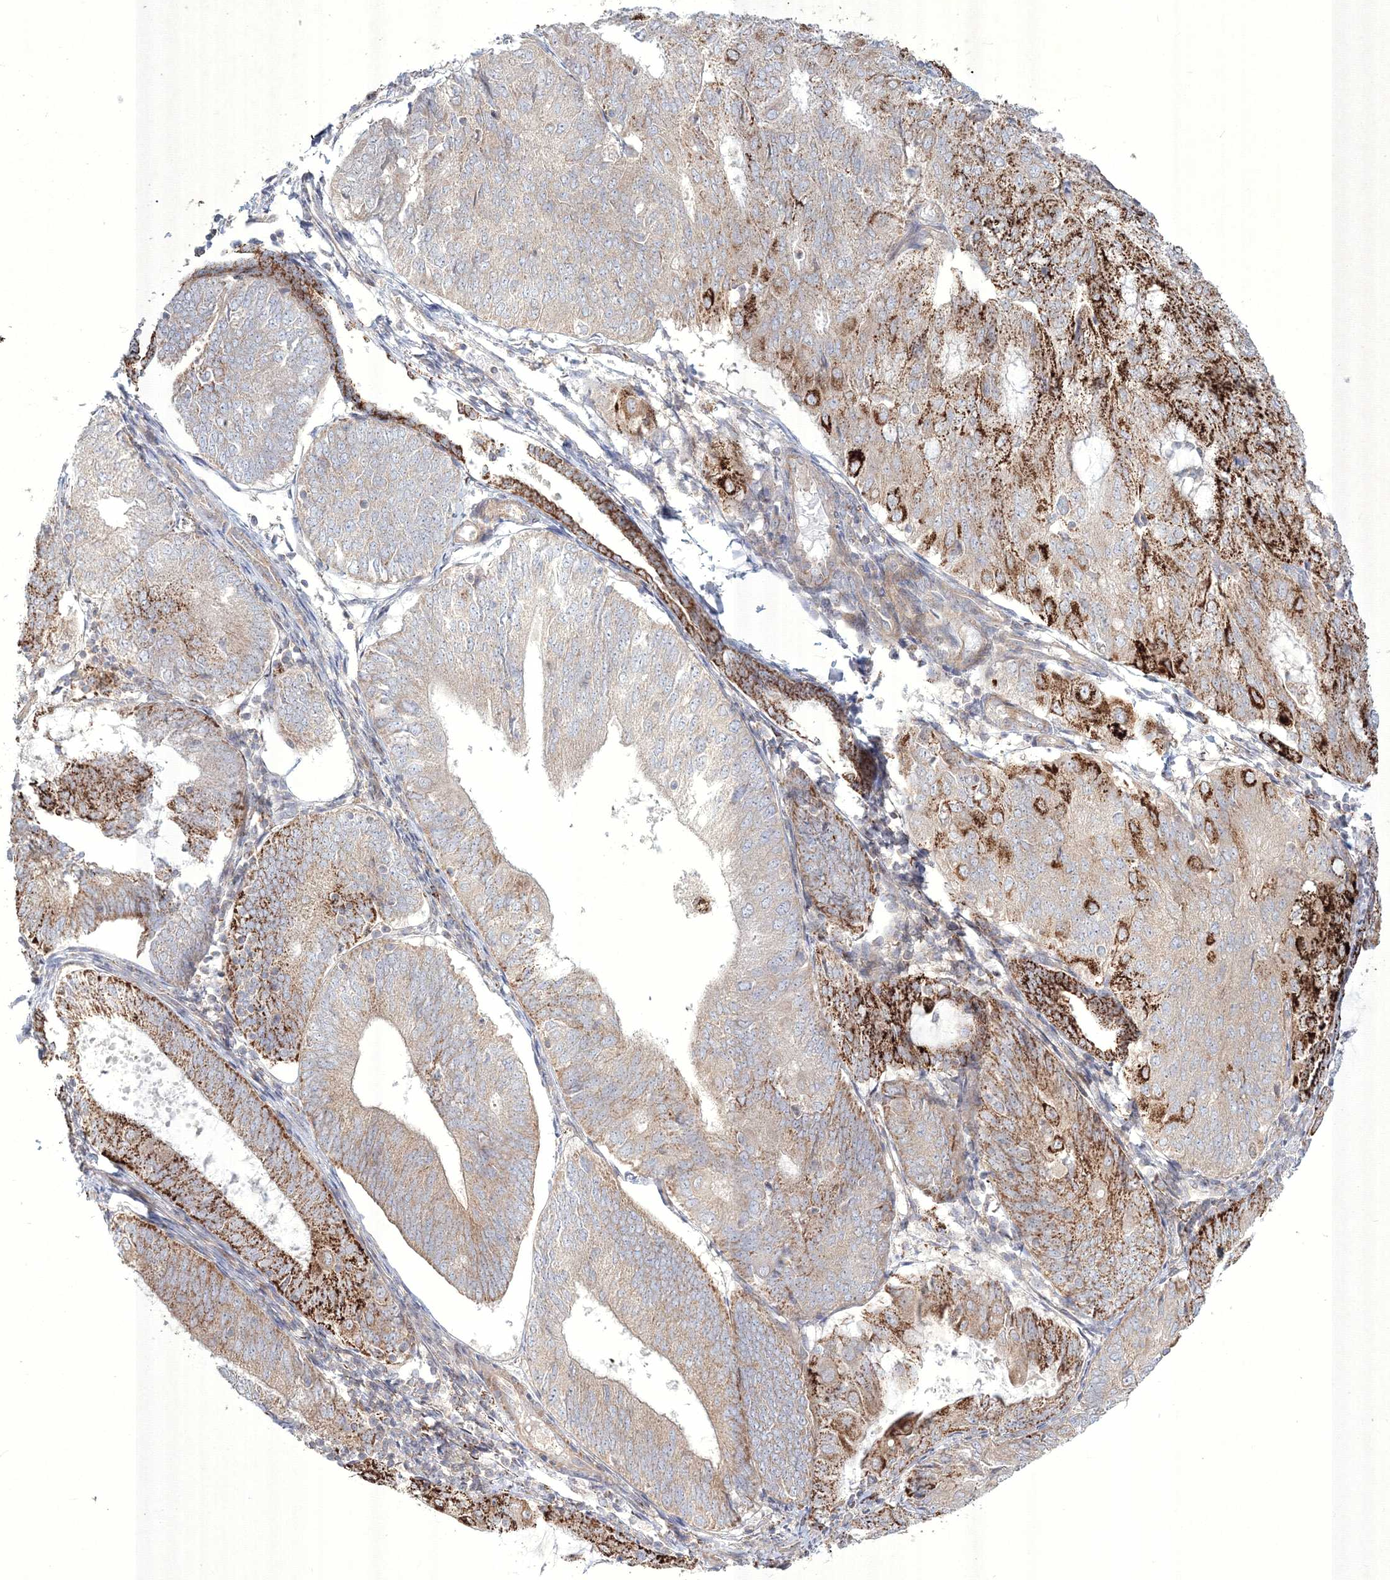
{"staining": {"intensity": "strong", "quantity": "25%-75%", "location": "cytoplasmic/membranous"}, "tissue": "endometrial cancer", "cell_type": "Tumor cells", "image_type": "cancer", "snomed": [{"axis": "morphology", "description": "Adenocarcinoma, NOS"}, {"axis": "topography", "description": "Endometrium"}], "caption": "This image demonstrates immunohistochemistry staining of human endometrial adenocarcinoma, with high strong cytoplasmic/membranous expression in about 25%-75% of tumor cells.", "gene": "WDR49", "patient": {"sex": "female", "age": 81}}